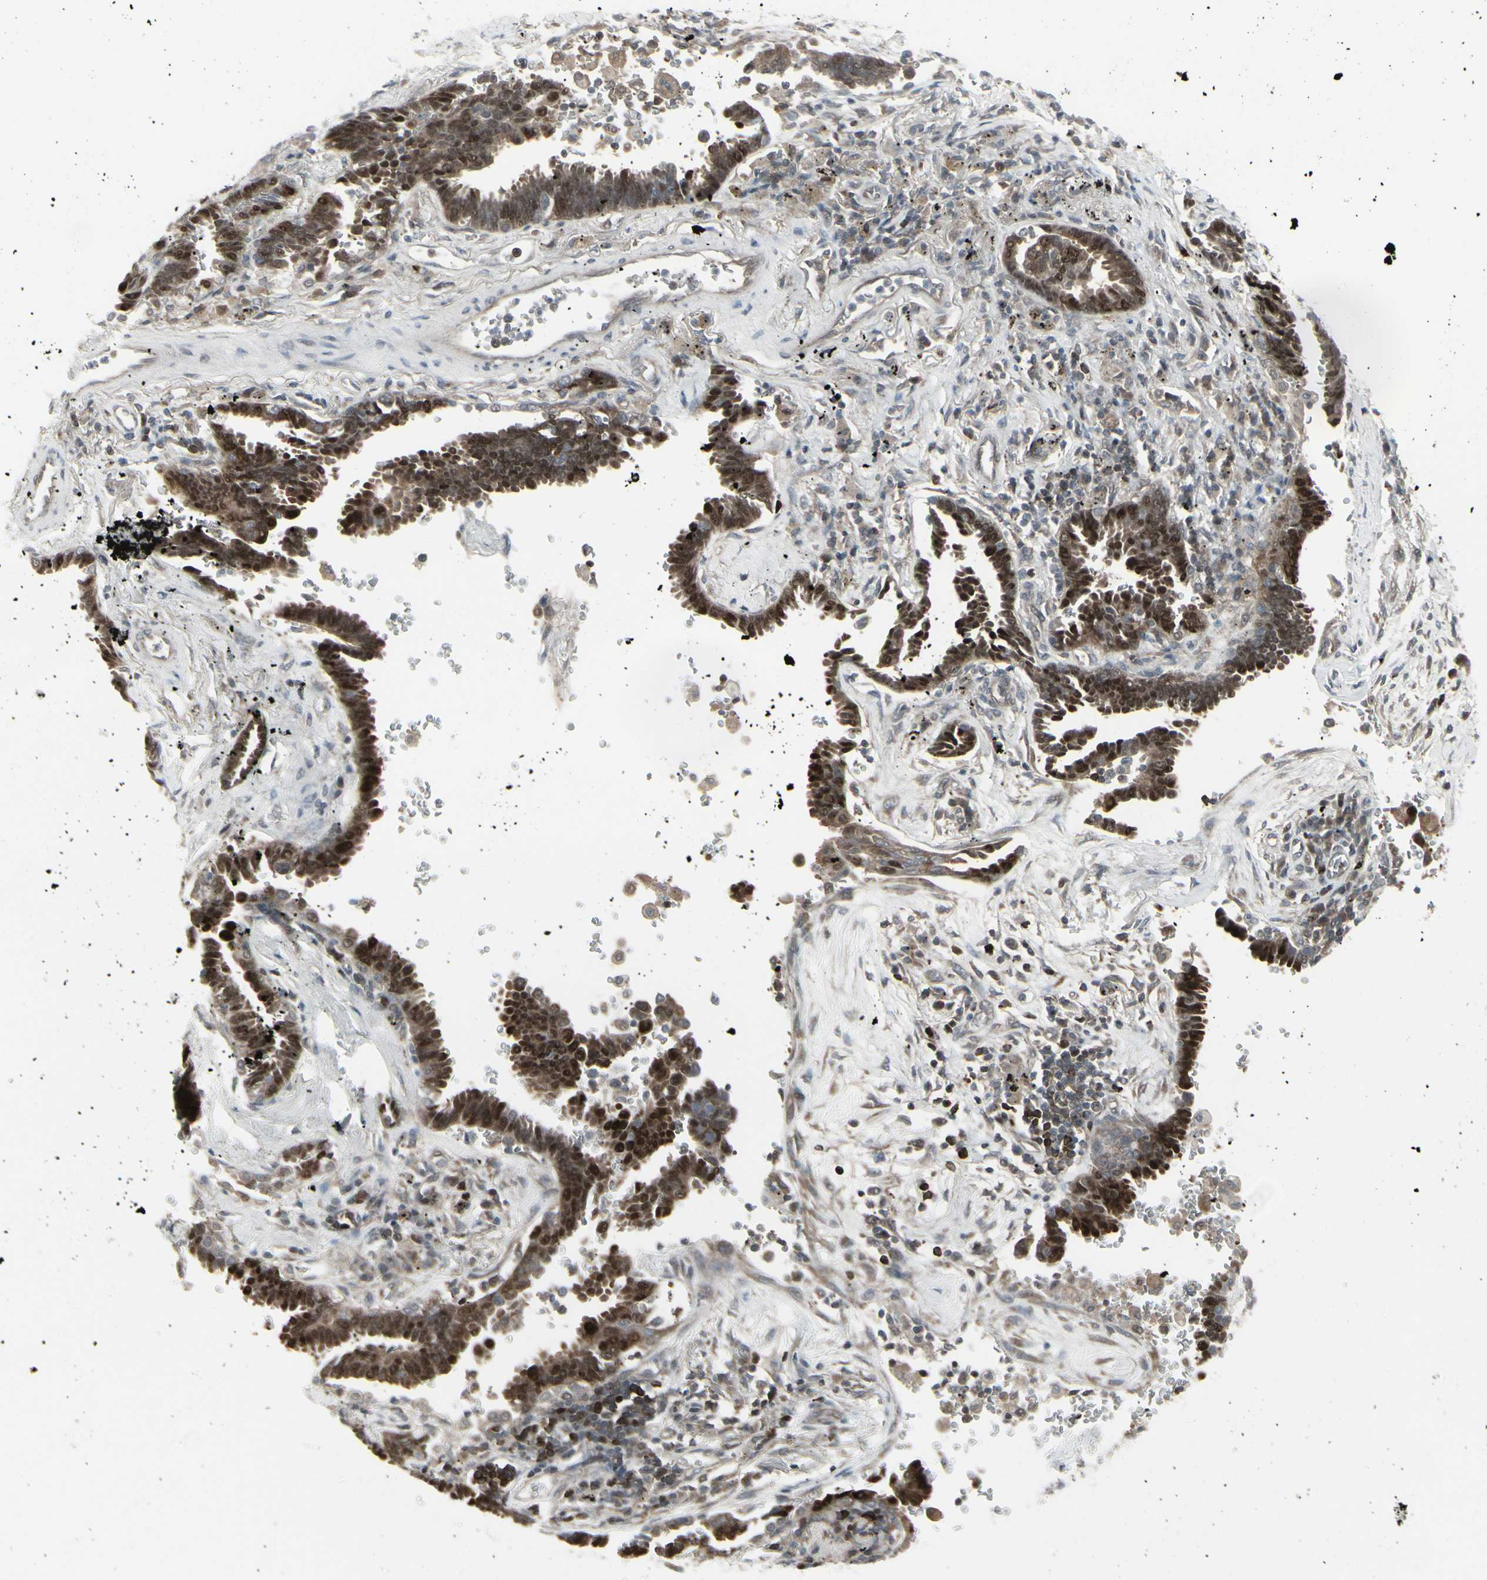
{"staining": {"intensity": "strong", "quantity": ">75%", "location": "cytoplasmic/membranous,nuclear"}, "tissue": "lung cancer", "cell_type": "Tumor cells", "image_type": "cancer", "snomed": [{"axis": "morphology", "description": "Adenocarcinoma, NOS"}, {"axis": "topography", "description": "Lung"}], "caption": "Strong cytoplasmic/membranous and nuclear protein expression is seen in about >75% of tumor cells in adenocarcinoma (lung).", "gene": "IGFBP6", "patient": {"sex": "female", "age": 64}}